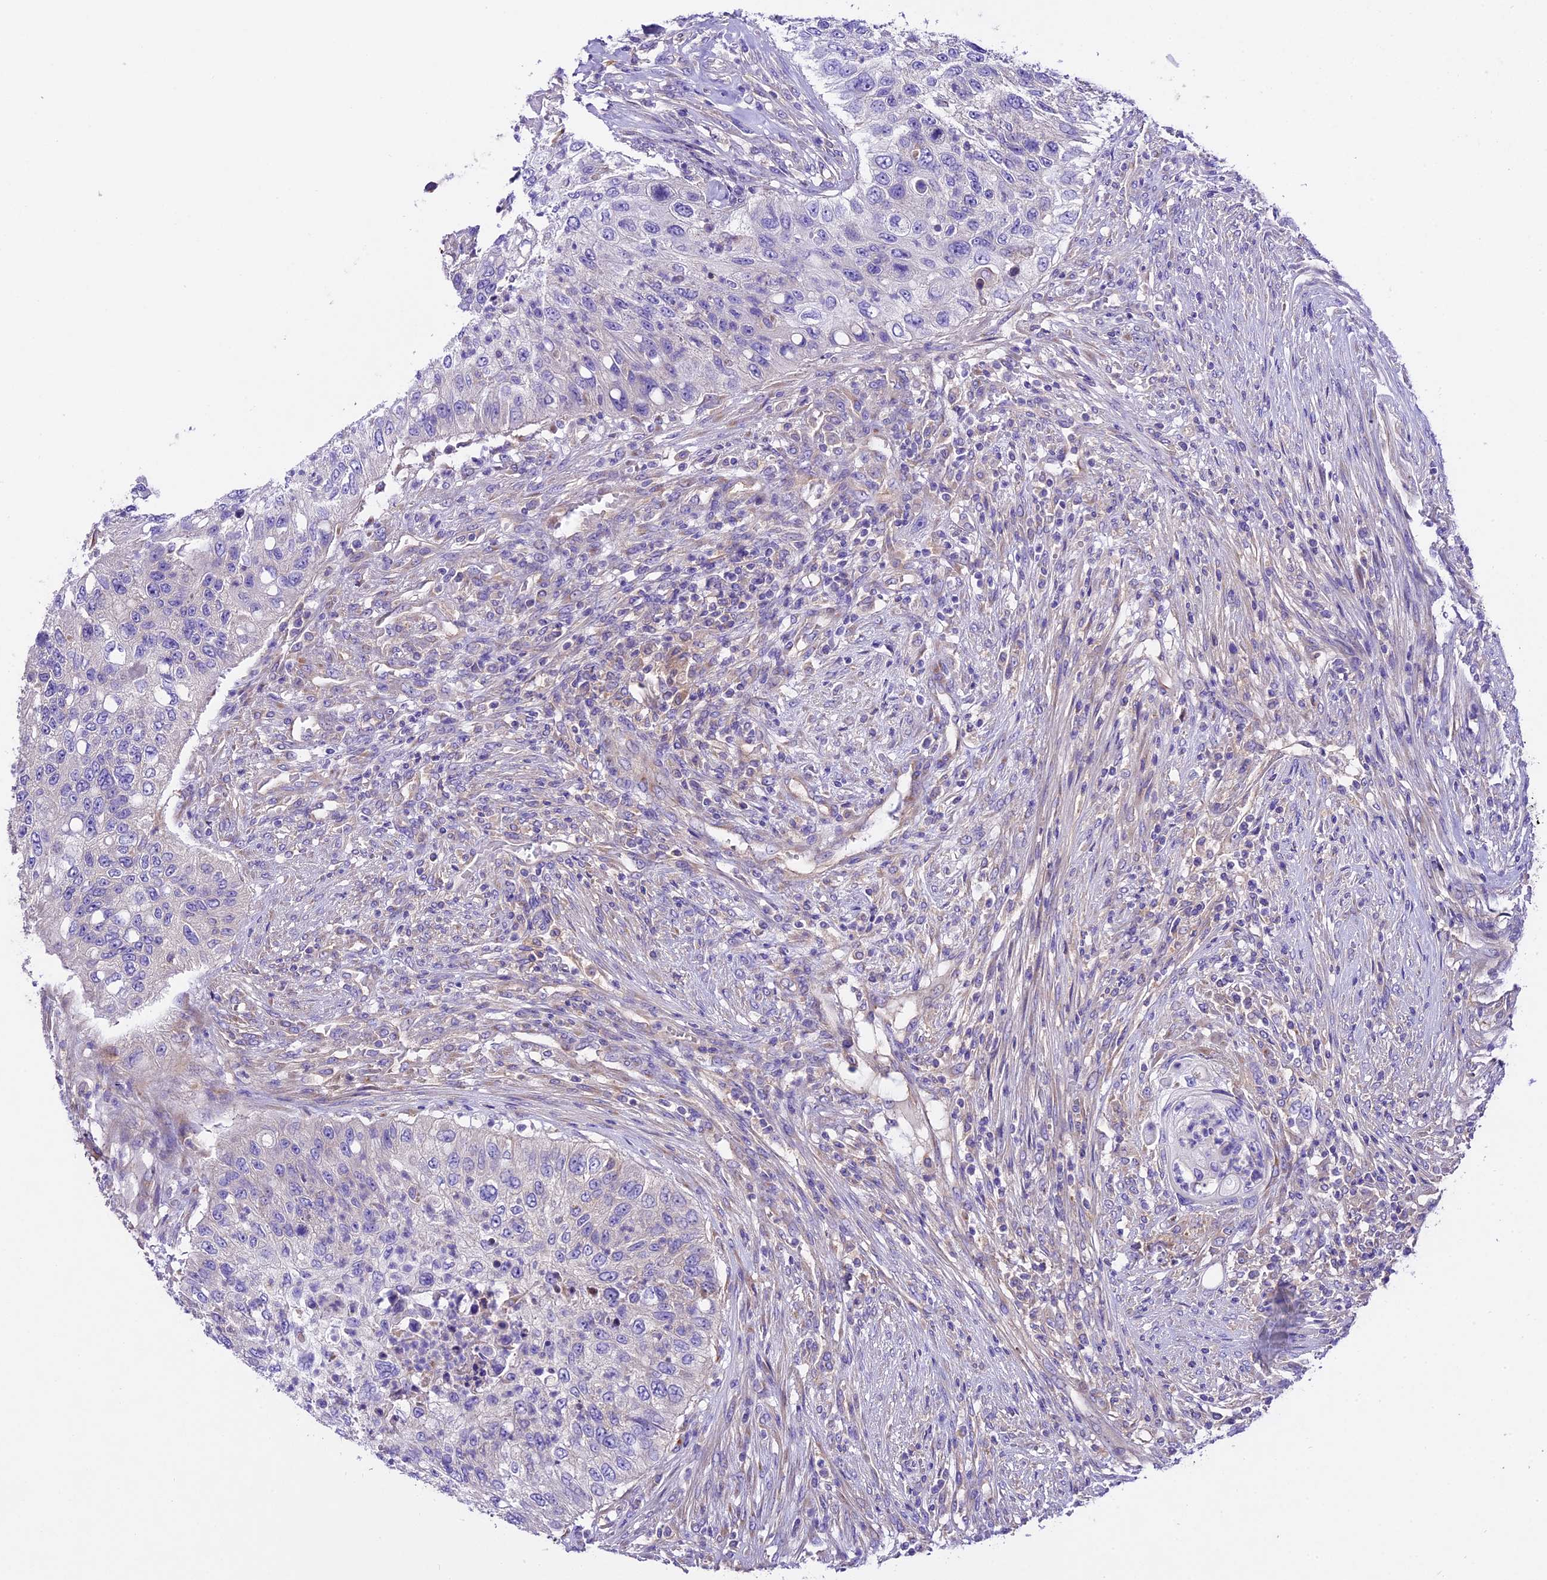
{"staining": {"intensity": "negative", "quantity": "none", "location": "none"}, "tissue": "urothelial cancer", "cell_type": "Tumor cells", "image_type": "cancer", "snomed": [{"axis": "morphology", "description": "Urothelial carcinoma, High grade"}, {"axis": "topography", "description": "Urinary bladder"}], "caption": "Histopathology image shows no significant protein staining in tumor cells of urothelial cancer.", "gene": "PEMT", "patient": {"sex": "female", "age": 60}}